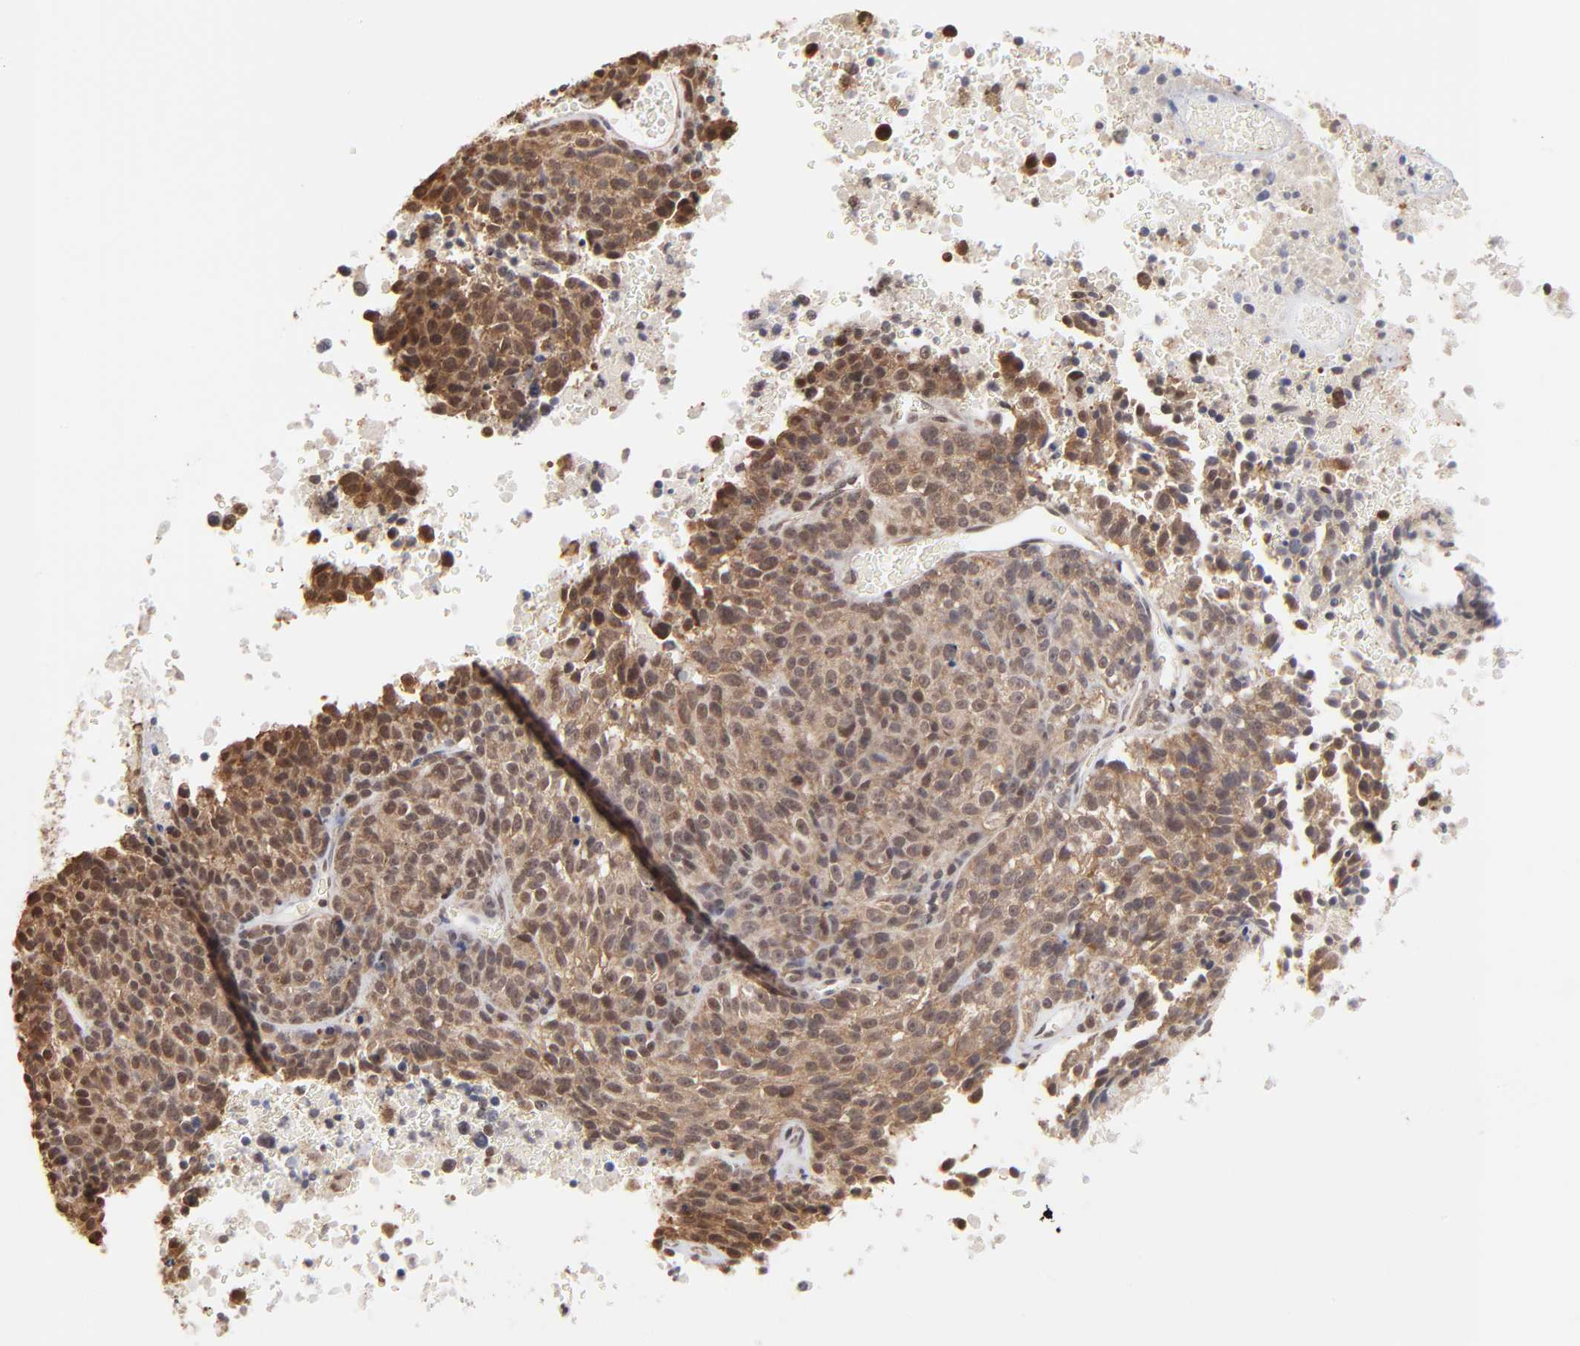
{"staining": {"intensity": "moderate", "quantity": "25%-75%", "location": "cytoplasmic/membranous,nuclear"}, "tissue": "melanoma", "cell_type": "Tumor cells", "image_type": "cancer", "snomed": [{"axis": "morphology", "description": "Malignant melanoma, Metastatic site"}, {"axis": "topography", "description": "Cerebral cortex"}], "caption": "About 25%-75% of tumor cells in human malignant melanoma (metastatic site) show moderate cytoplasmic/membranous and nuclear protein expression as visualized by brown immunohistochemical staining.", "gene": "BRPF1", "patient": {"sex": "female", "age": 52}}